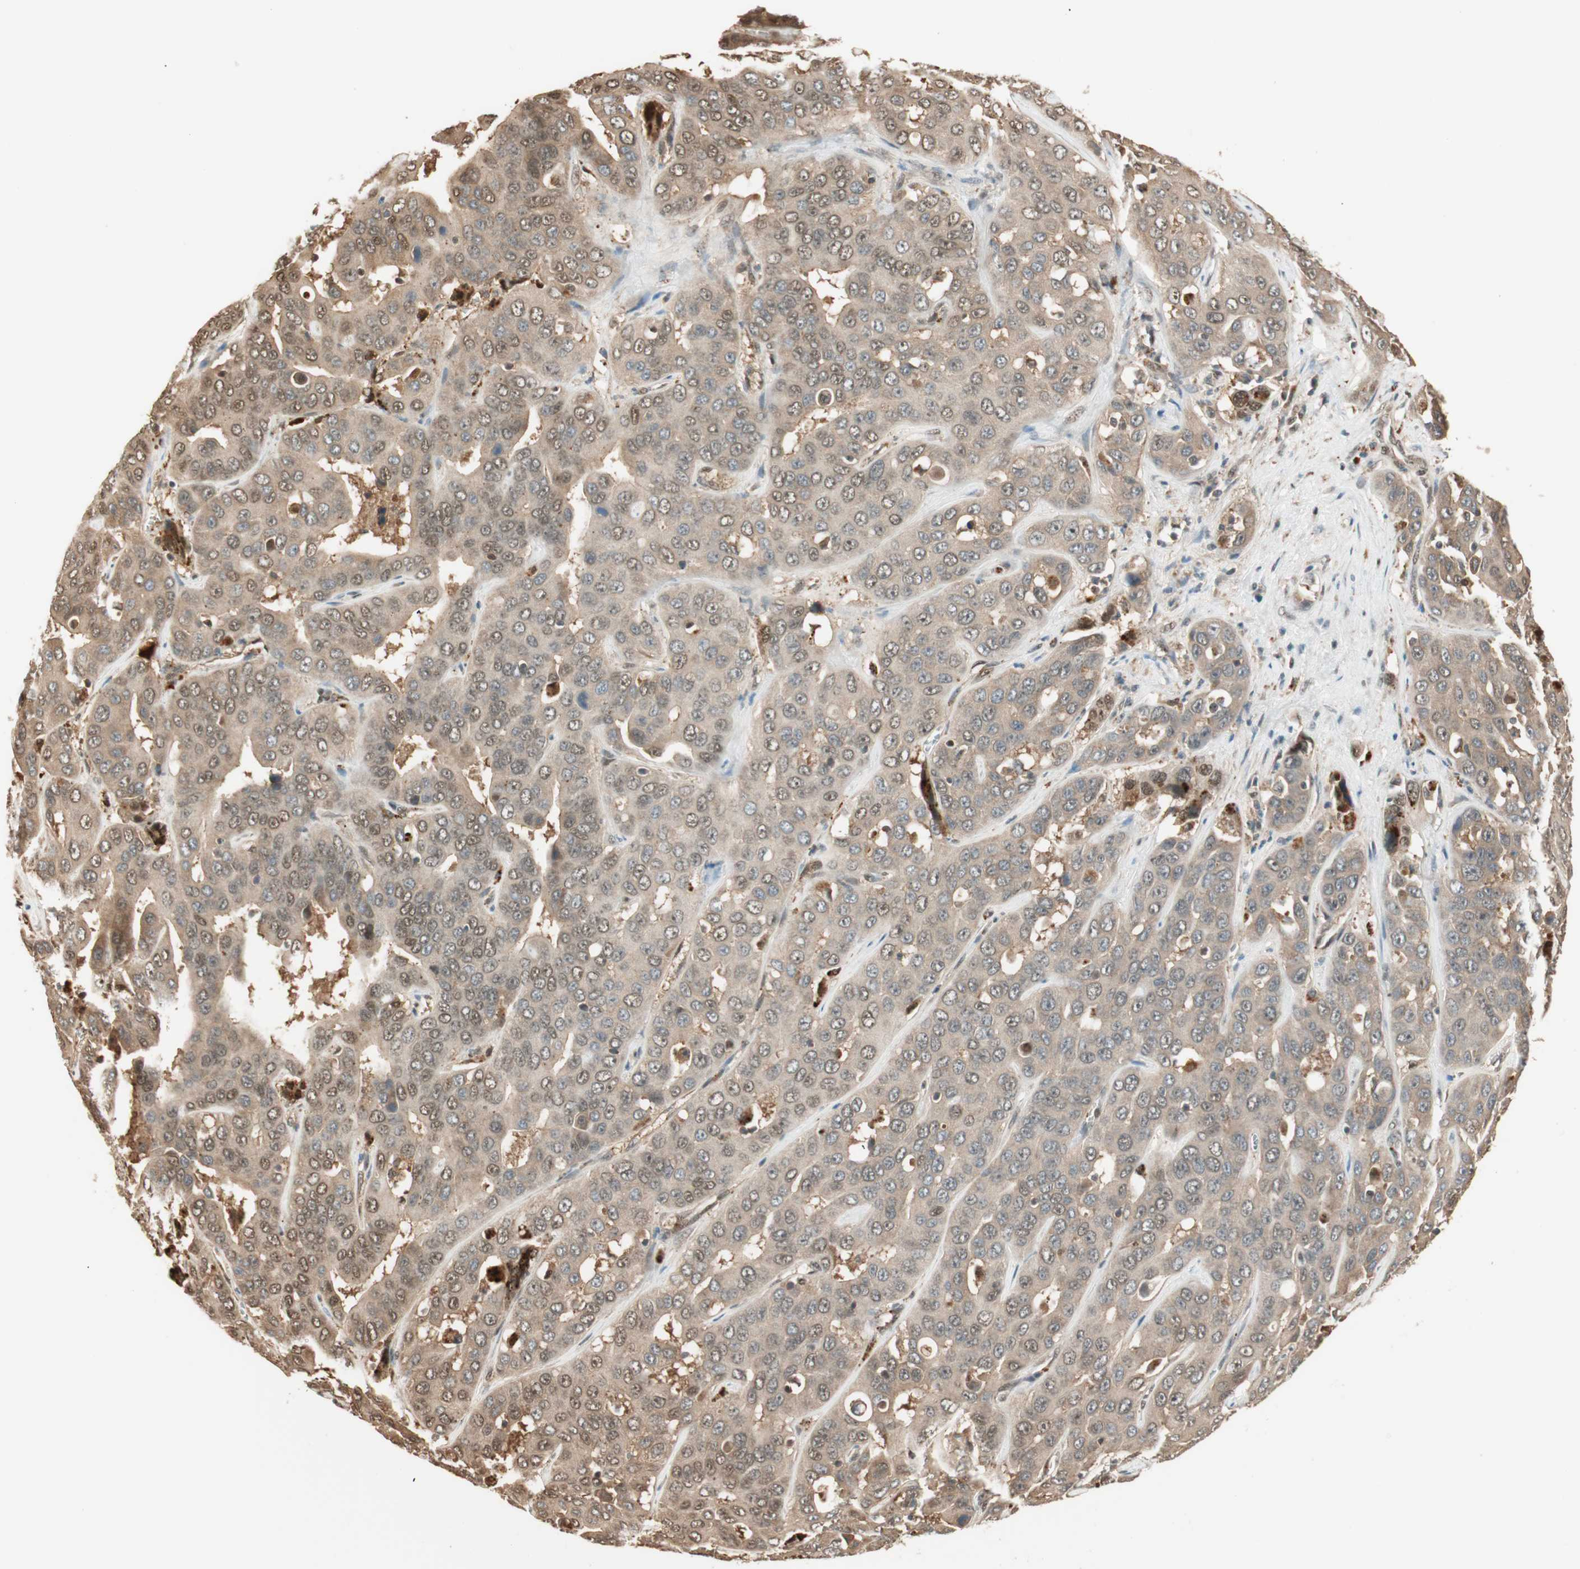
{"staining": {"intensity": "moderate", "quantity": ">75%", "location": "cytoplasmic/membranous,nuclear"}, "tissue": "liver cancer", "cell_type": "Tumor cells", "image_type": "cancer", "snomed": [{"axis": "morphology", "description": "Cholangiocarcinoma"}, {"axis": "topography", "description": "Liver"}], "caption": "A medium amount of moderate cytoplasmic/membranous and nuclear positivity is appreciated in about >75% of tumor cells in liver cholangiocarcinoma tissue. (Stains: DAB in brown, nuclei in blue, Microscopy: brightfield microscopy at high magnification).", "gene": "ZNF443", "patient": {"sex": "female", "age": 52}}